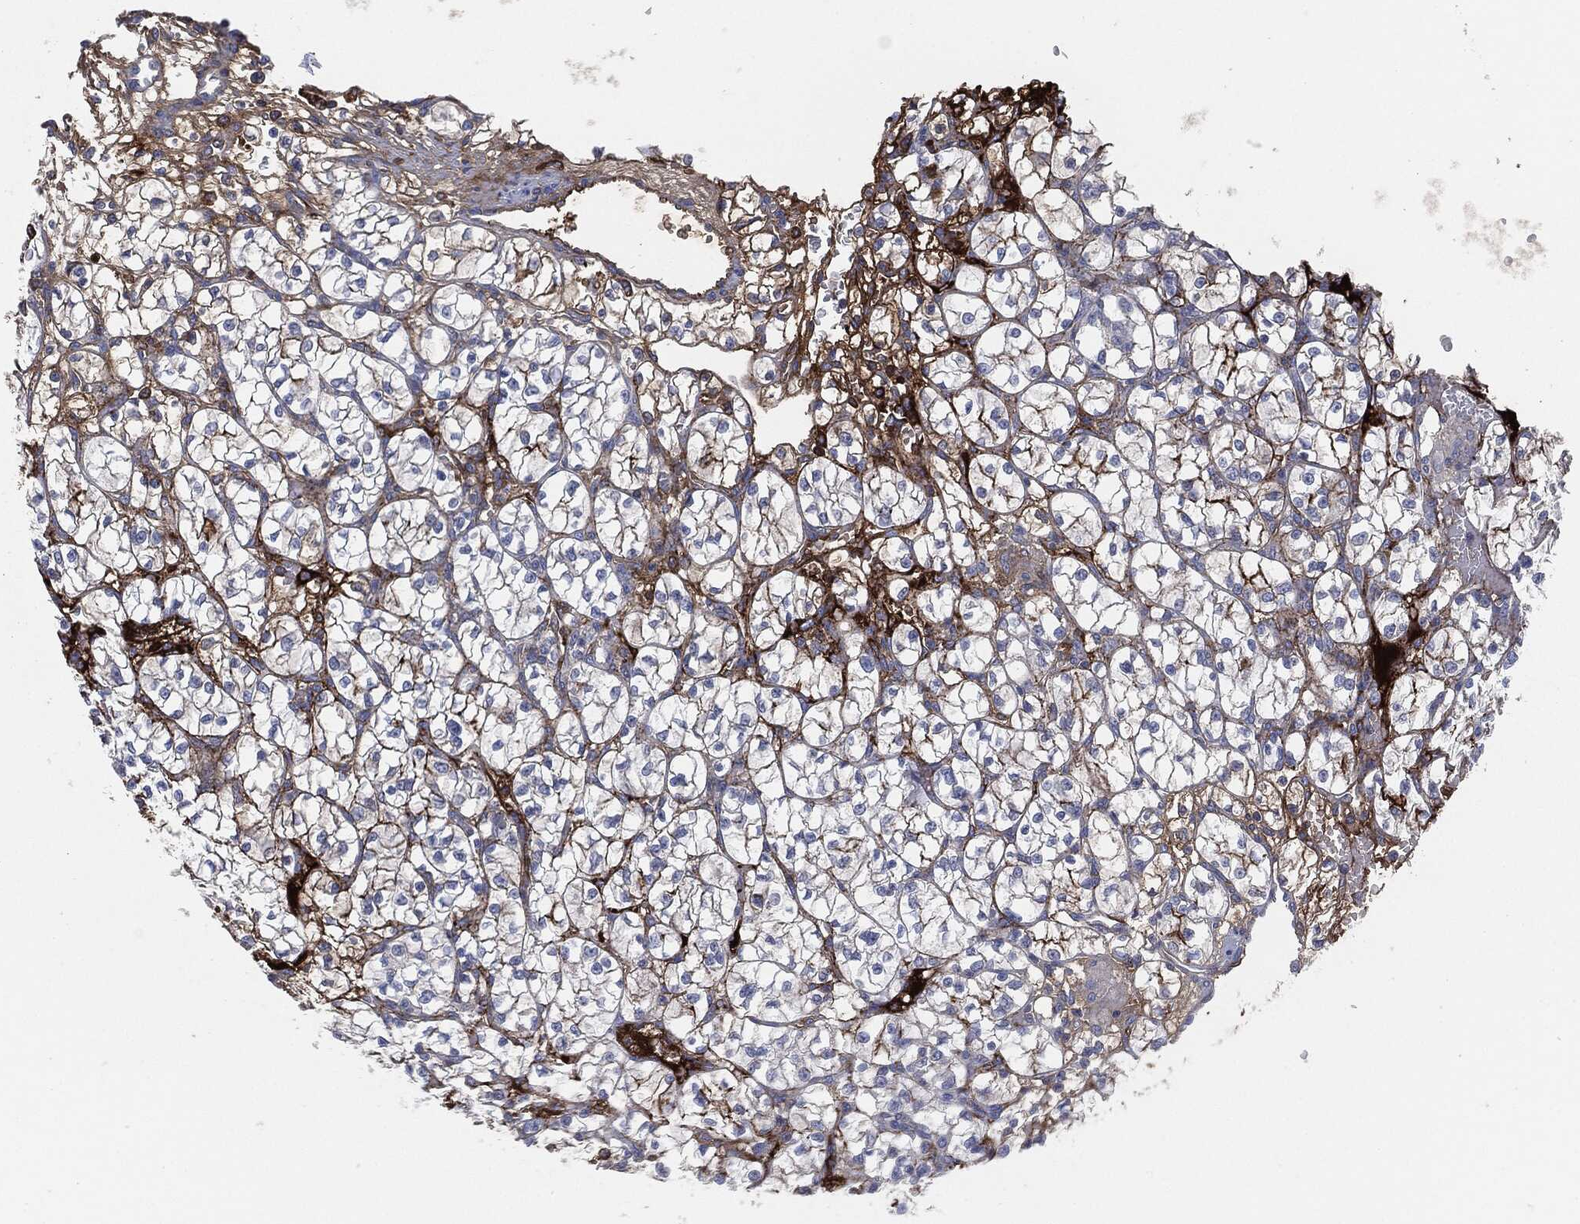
{"staining": {"intensity": "strong", "quantity": "<25%", "location": "cytoplasmic/membranous"}, "tissue": "renal cancer", "cell_type": "Tumor cells", "image_type": "cancer", "snomed": [{"axis": "morphology", "description": "Adenocarcinoma, NOS"}, {"axis": "topography", "description": "Kidney"}], "caption": "A medium amount of strong cytoplasmic/membranous expression is appreciated in about <25% of tumor cells in renal cancer (adenocarcinoma) tissue.", "gene": "APOB", "patient": {"sex": "female", "age": 64}}